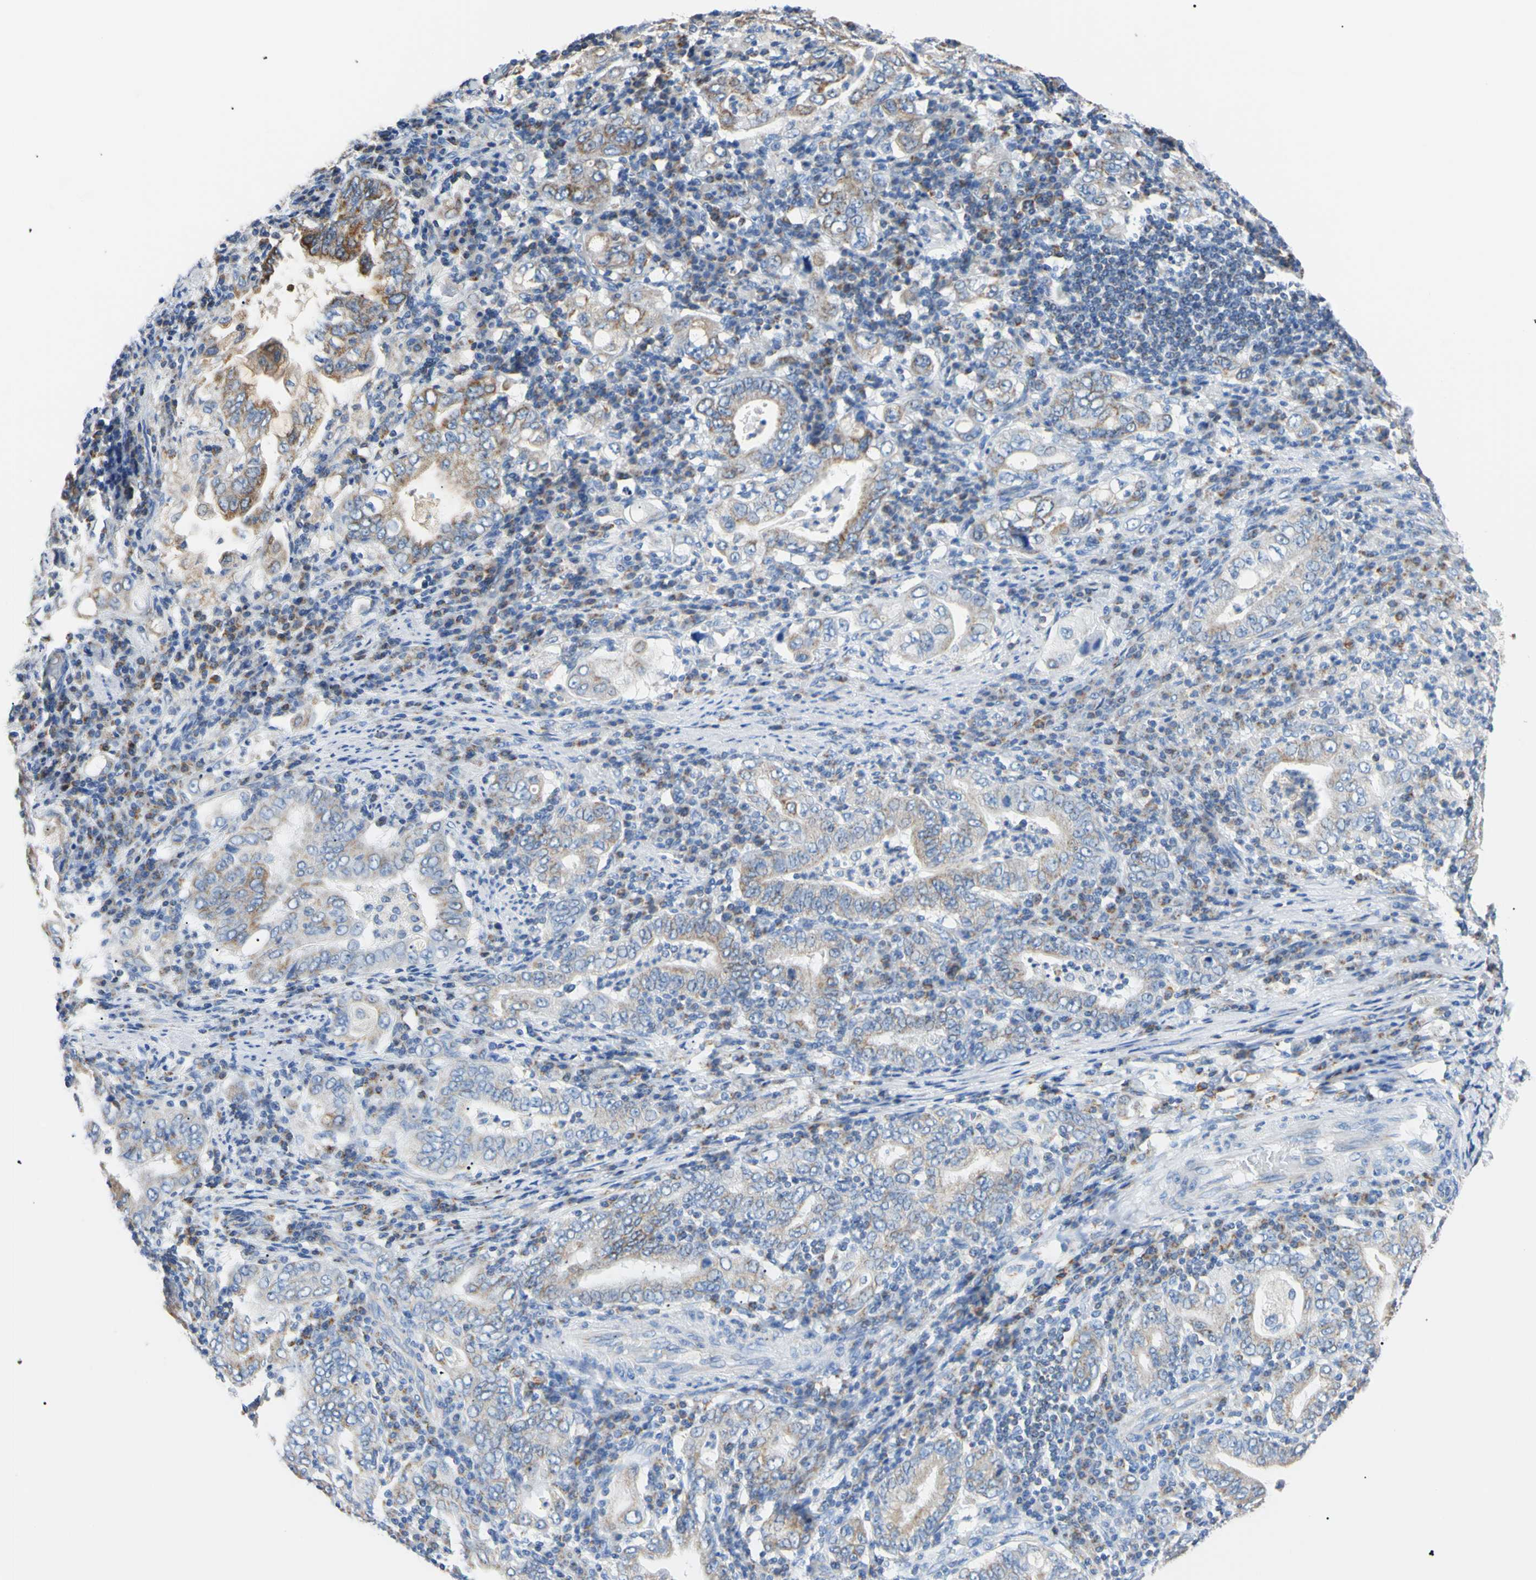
{"staining": {"intensity": "moderate", "quantity": "25%-75%", "location": "cytoplasmic/membranous"}, "tissue": "stomach cancer", "cell_type": "Tumor cells", "image_type": "cancer", "snomed": [{"axis": "morphology", "description": "Normal tissue, NOS"}, {"axis": "morphology", "description": "Adenocarcinoma, NOS"}, {"axis": "topography", "description": "Esophagus"}, {"axis": "topography", "description": "Stomach, upper"}, {"axis": "topography", "description": "Peripheral nerve tissue"}], "caption": "The micrograph reveals staining of stomach cancer, revealing moderate cytoplasmic/membranous protein staining (brown color) within tumor cells.", "gene": "CLPP", "patient": {"sex": "male", "age": 62}}